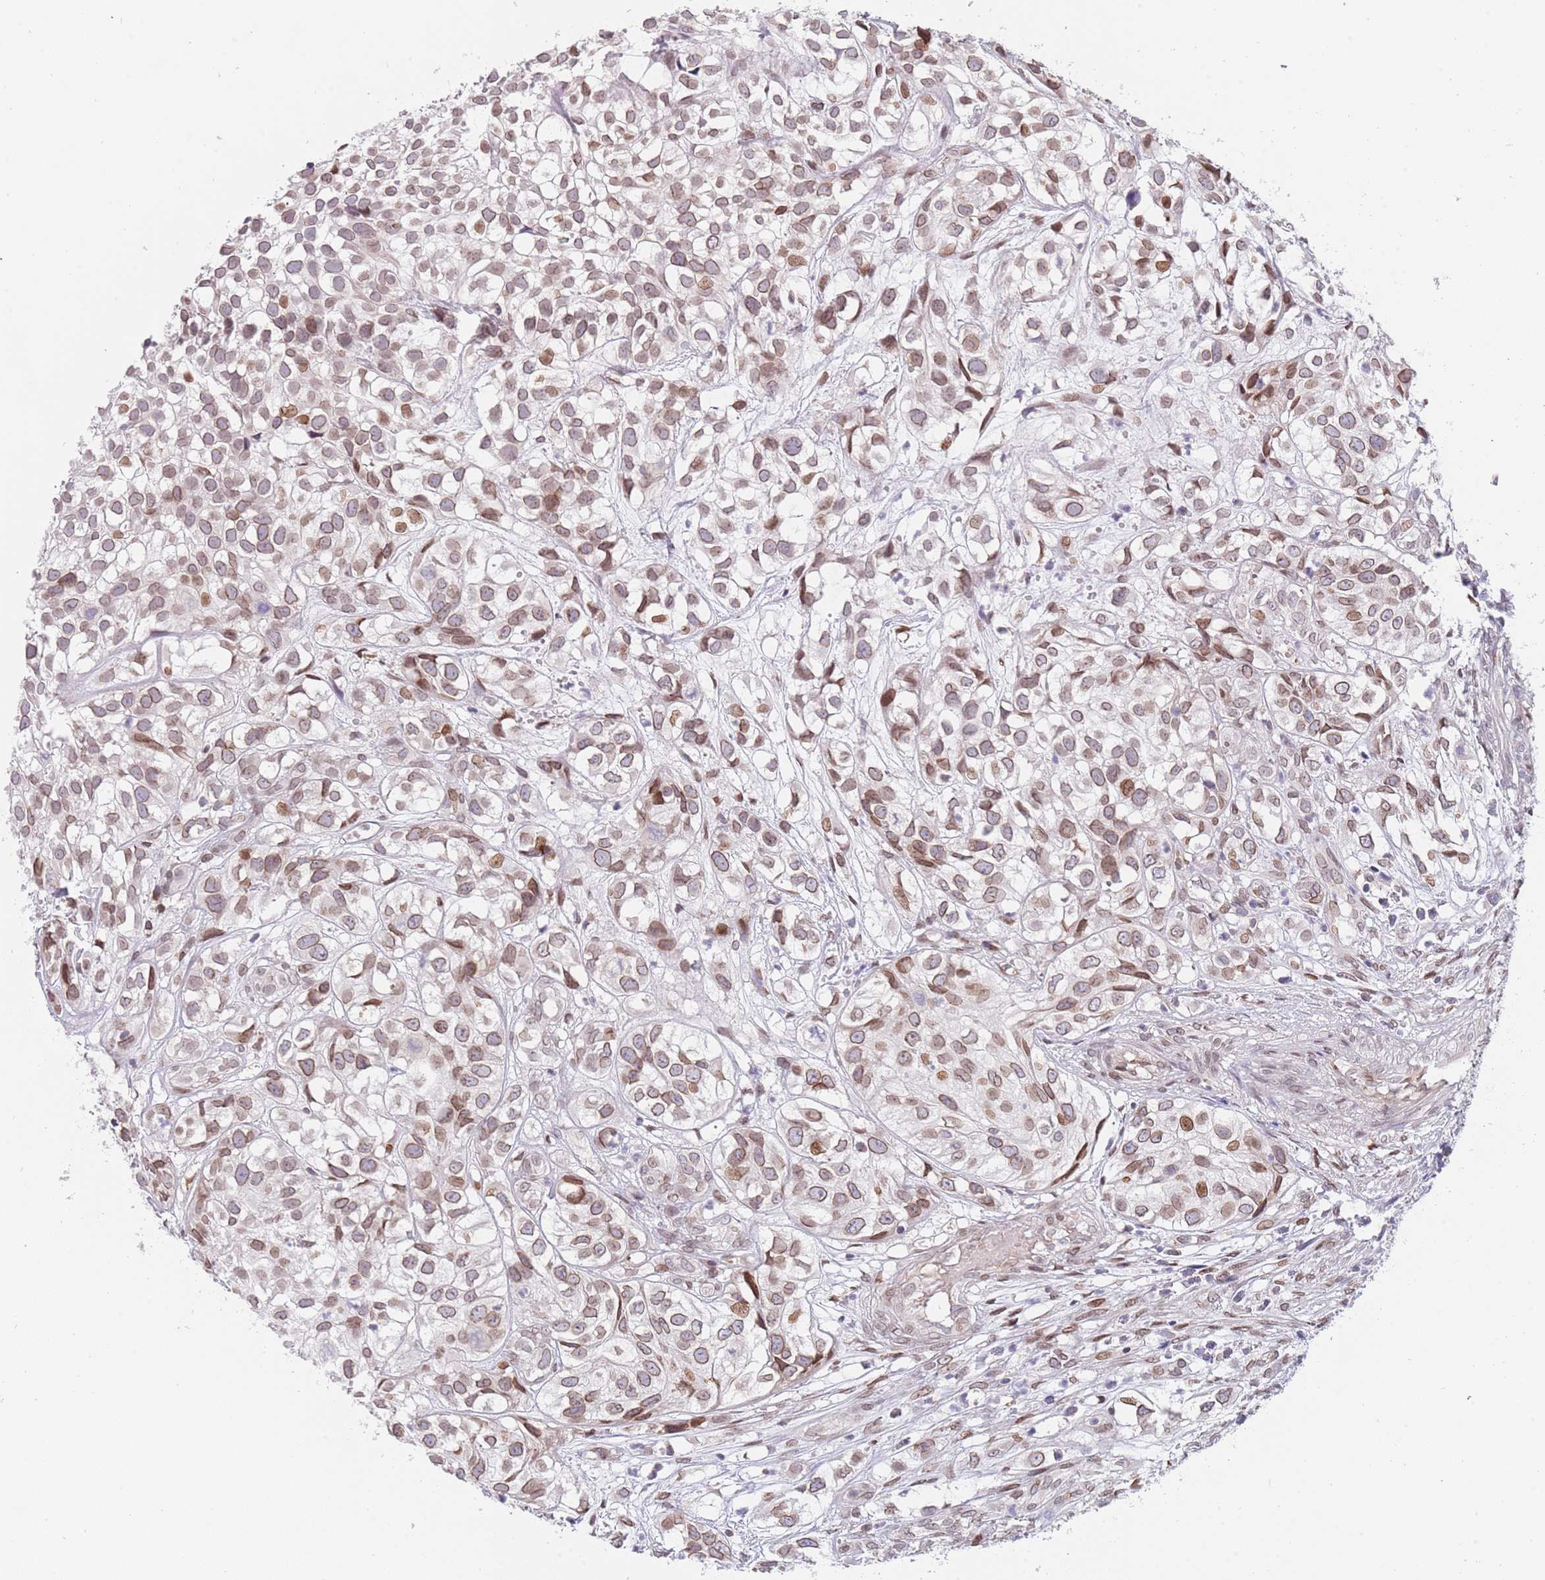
{"staining": {"intensity": "moderate", "quantity": ">75%", "location": "cytoplasmic/membranous,nuclear"}, "tissue": "urothelial cancer", "cell_type": "Tumor cells", "image_type": "cancer", "snomed": [{"axis": "morphology", "description": "Urothelial carcinoma, High grade"}, {"axis": "topography", "description": "Urinary bladder"}], "caption": "There is medium levels of moderate cytoplasmic/membranous and nuclear positivity in tumor cells of high-grade urothelial carcinoma, as demonstrated by immunohistochemical staining (brown color).", "gene": "KLHDC2", "patient": {"sex": "male", "age": 56}}